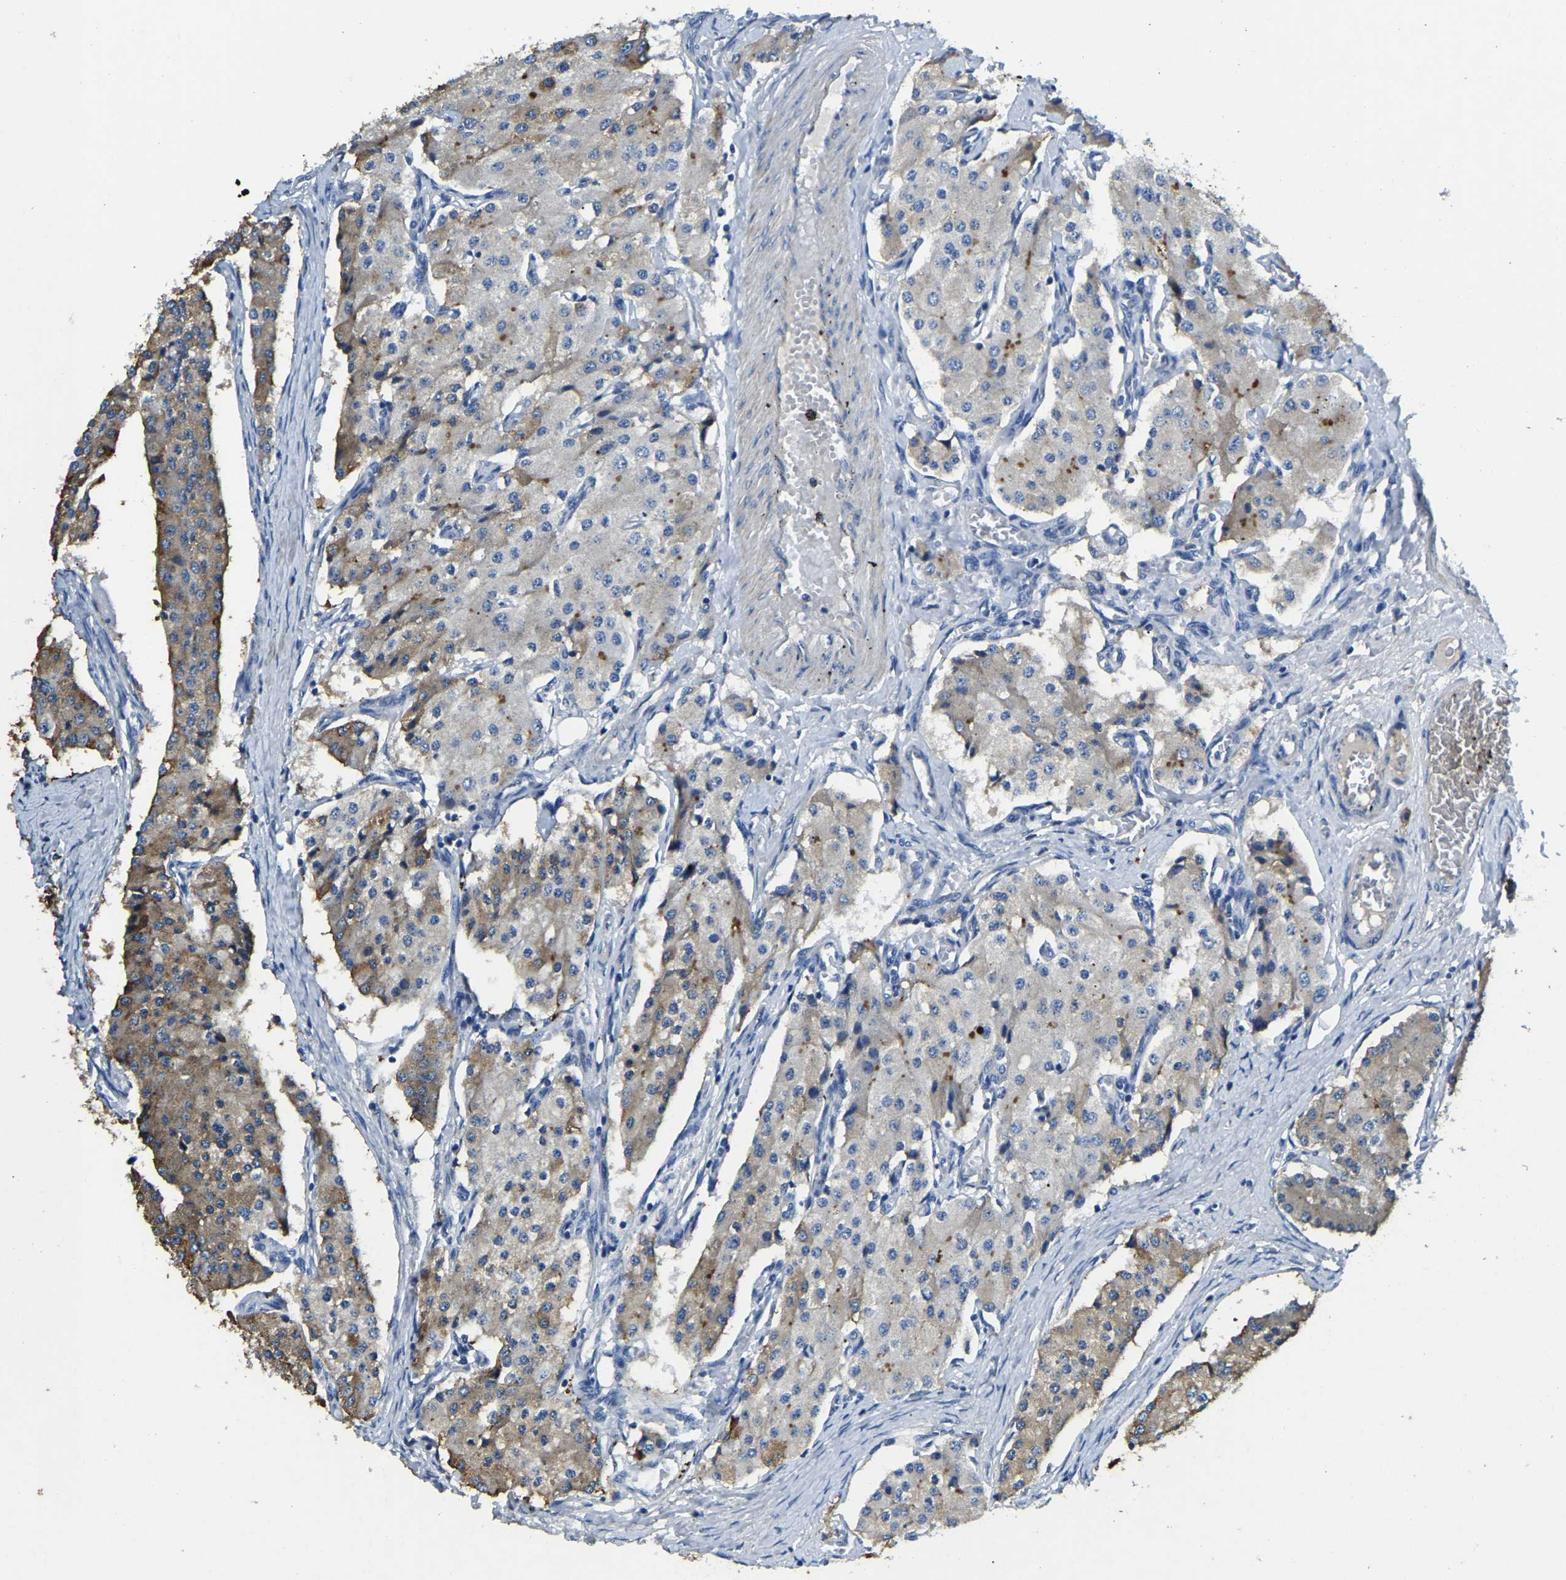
{"staining": {"intensity": "weak", "quantity": ">75%", "location": "cytoplasmic/membranous"}, "tissue": "carcinoid", "cell_type": "Tumor cells", "image_type": "cancer", "snomed": [{"axis": "morphology", "description": "Carcinoid, malignant, NOS"}, {"axis": "topography", "description": "Colon"}], "caption": "A high-resolution histopathology image shows IHC staining of carcinoid, which reveals weak cytoplasmic/membranous positivity in about >75% of tumor cells.", "gene": "STAT2", "patient": {"sex": "female", "age": 52}}